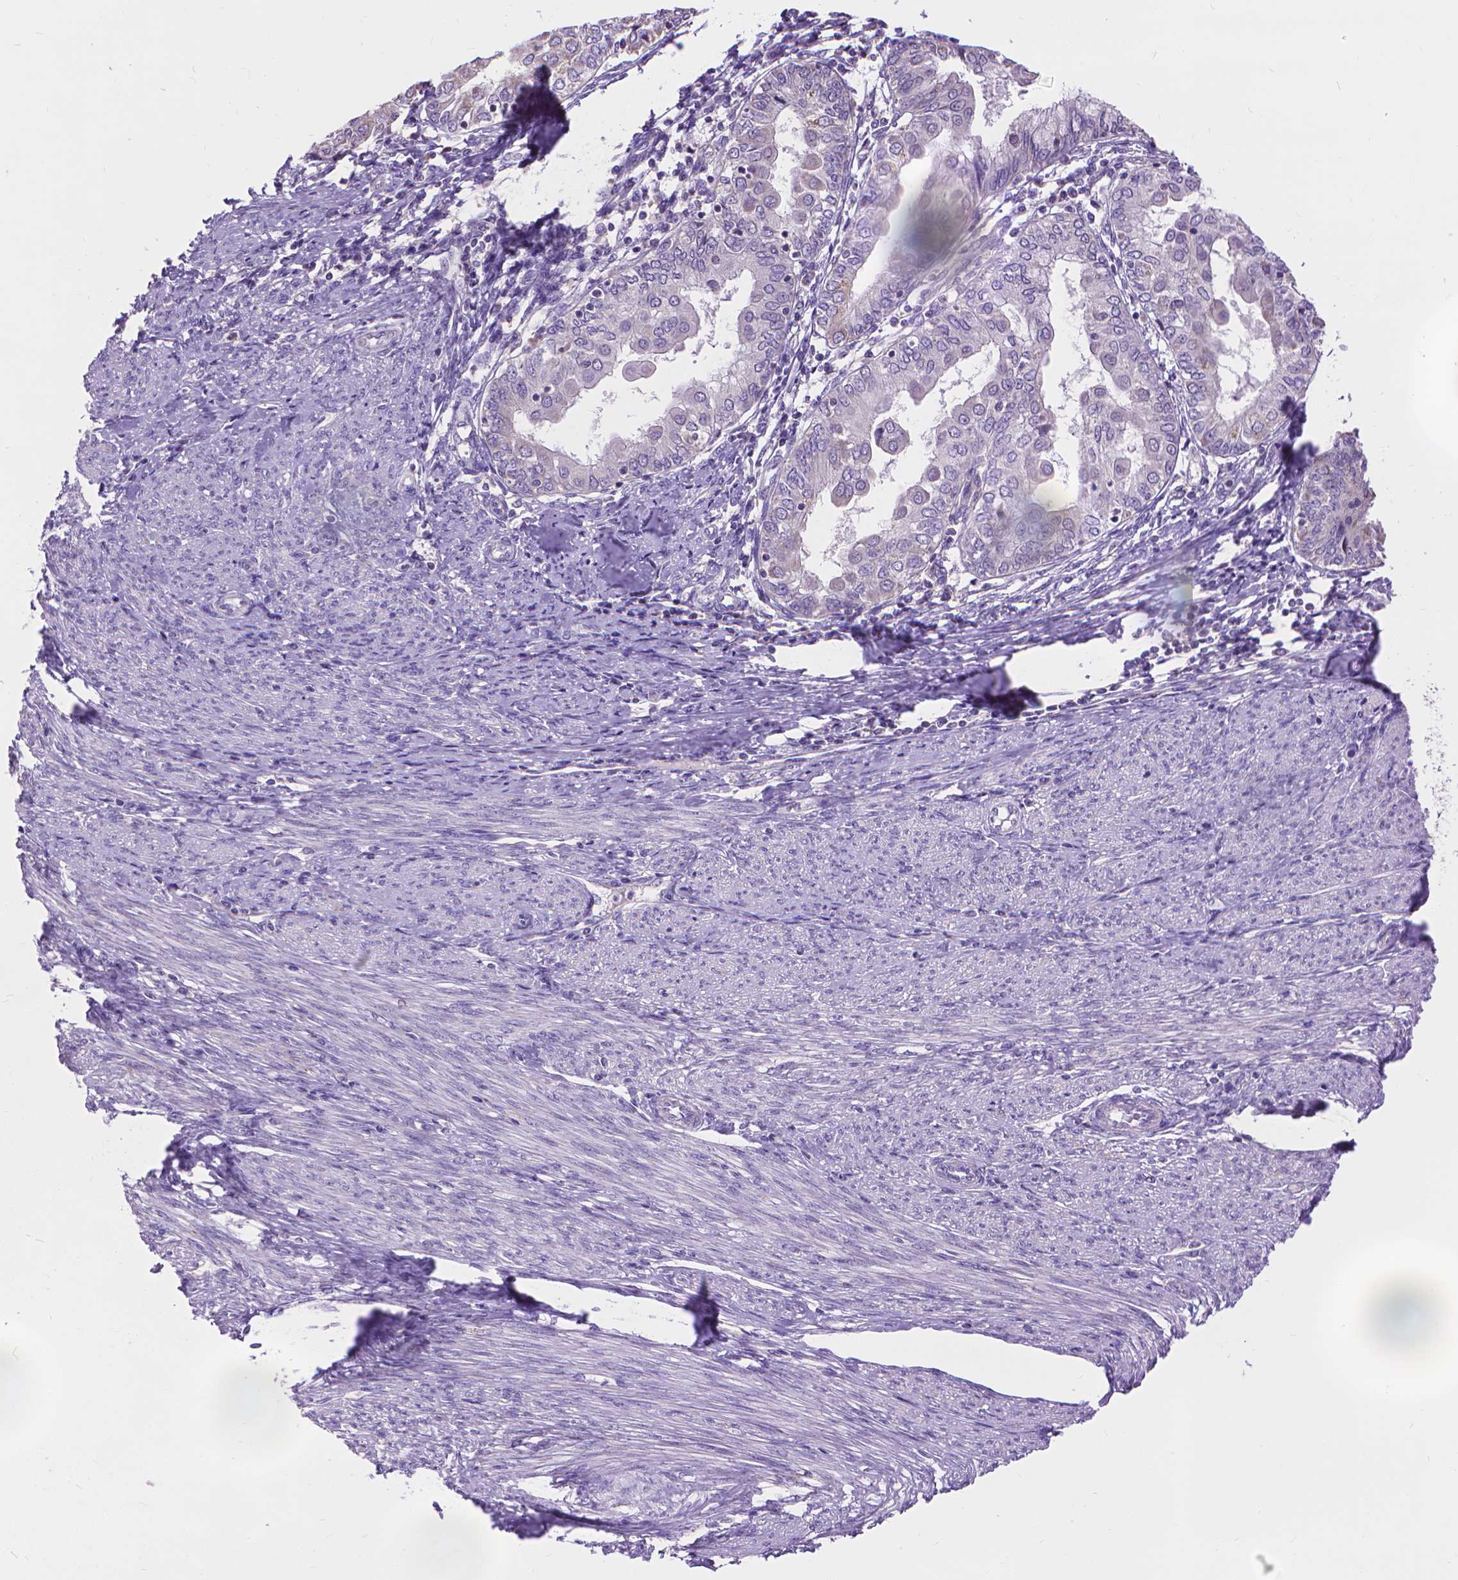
{"staining": {"intensity": "negative", "quantity": "none", "location": "none"}, "tissue": "endometrial cancer", "cell_type": "Tumor cells", "image_type": "cancer", "snomed": [{"axis": "morphology", "description": "Adenocarcinoma, NOS"}, {"axis": "topography", "description": "Endometrium"}], "caption": "Endometrial cancer stained for a protein using immunohistochemistry (IHC) displays no expression tumor cells.", "gene": "SYN1", "patient": {"sex": "female", "age": 68}}